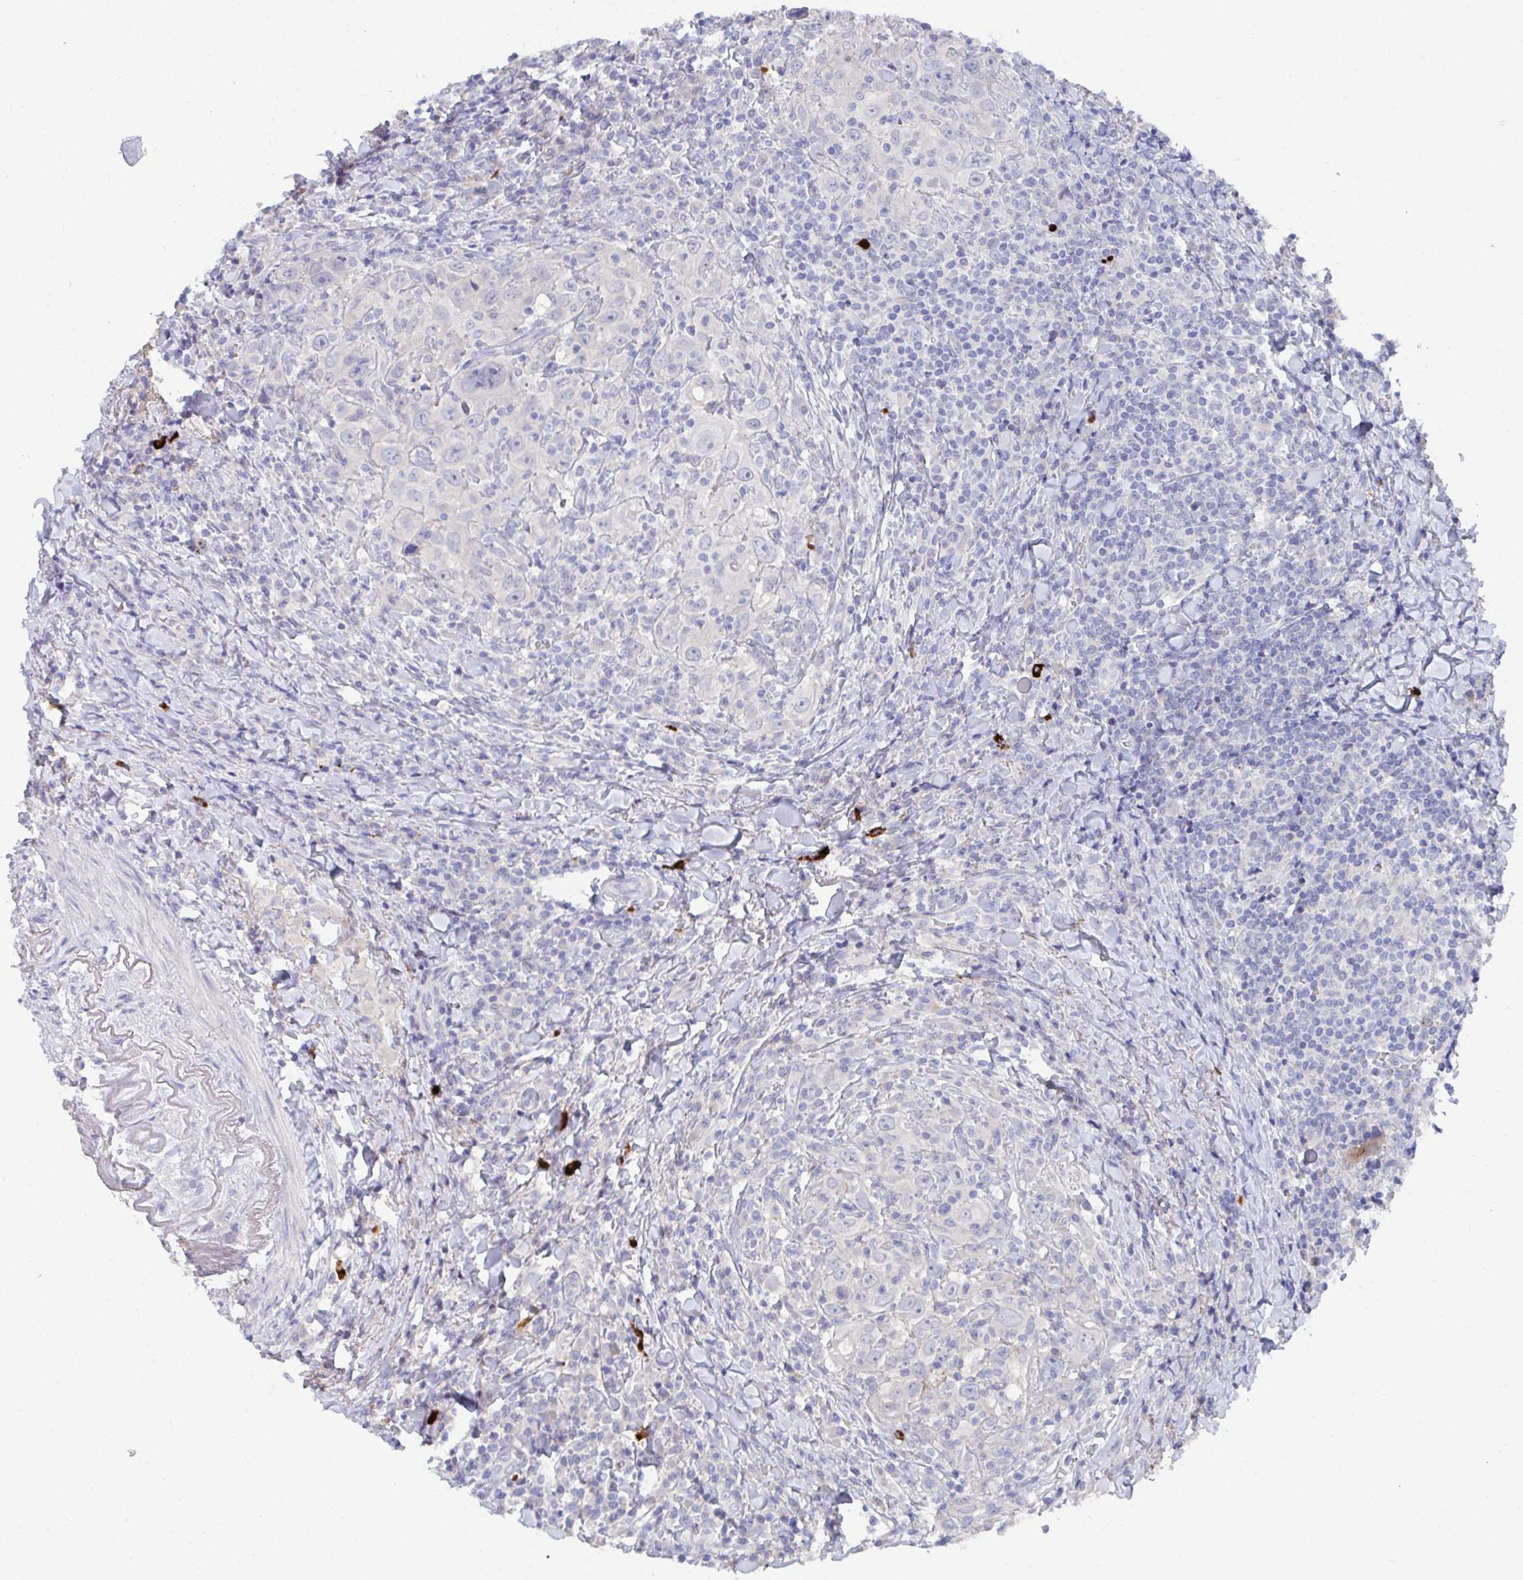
{"staining": {"intensity": "negative", "quantity": "none", "location": "none"}, "tissue": "head and neck cancer", "cell_type": "Tumor cells", "image_type": "cancer", "snomed": [{"axis": "morphology", "description": "Squamous cell carcinoma, NOS"}, {"axis": "topography", "description": "Head-Neck"}], "caption": "An IHC photomicrograph of squamous cell carcinoma (head and neck) is shown. There is no staining in tumor cells of squamous cell carcinoma (head and neck).", "gene": "KCNK5", "patient": {"sex": "female", "age": 95}}